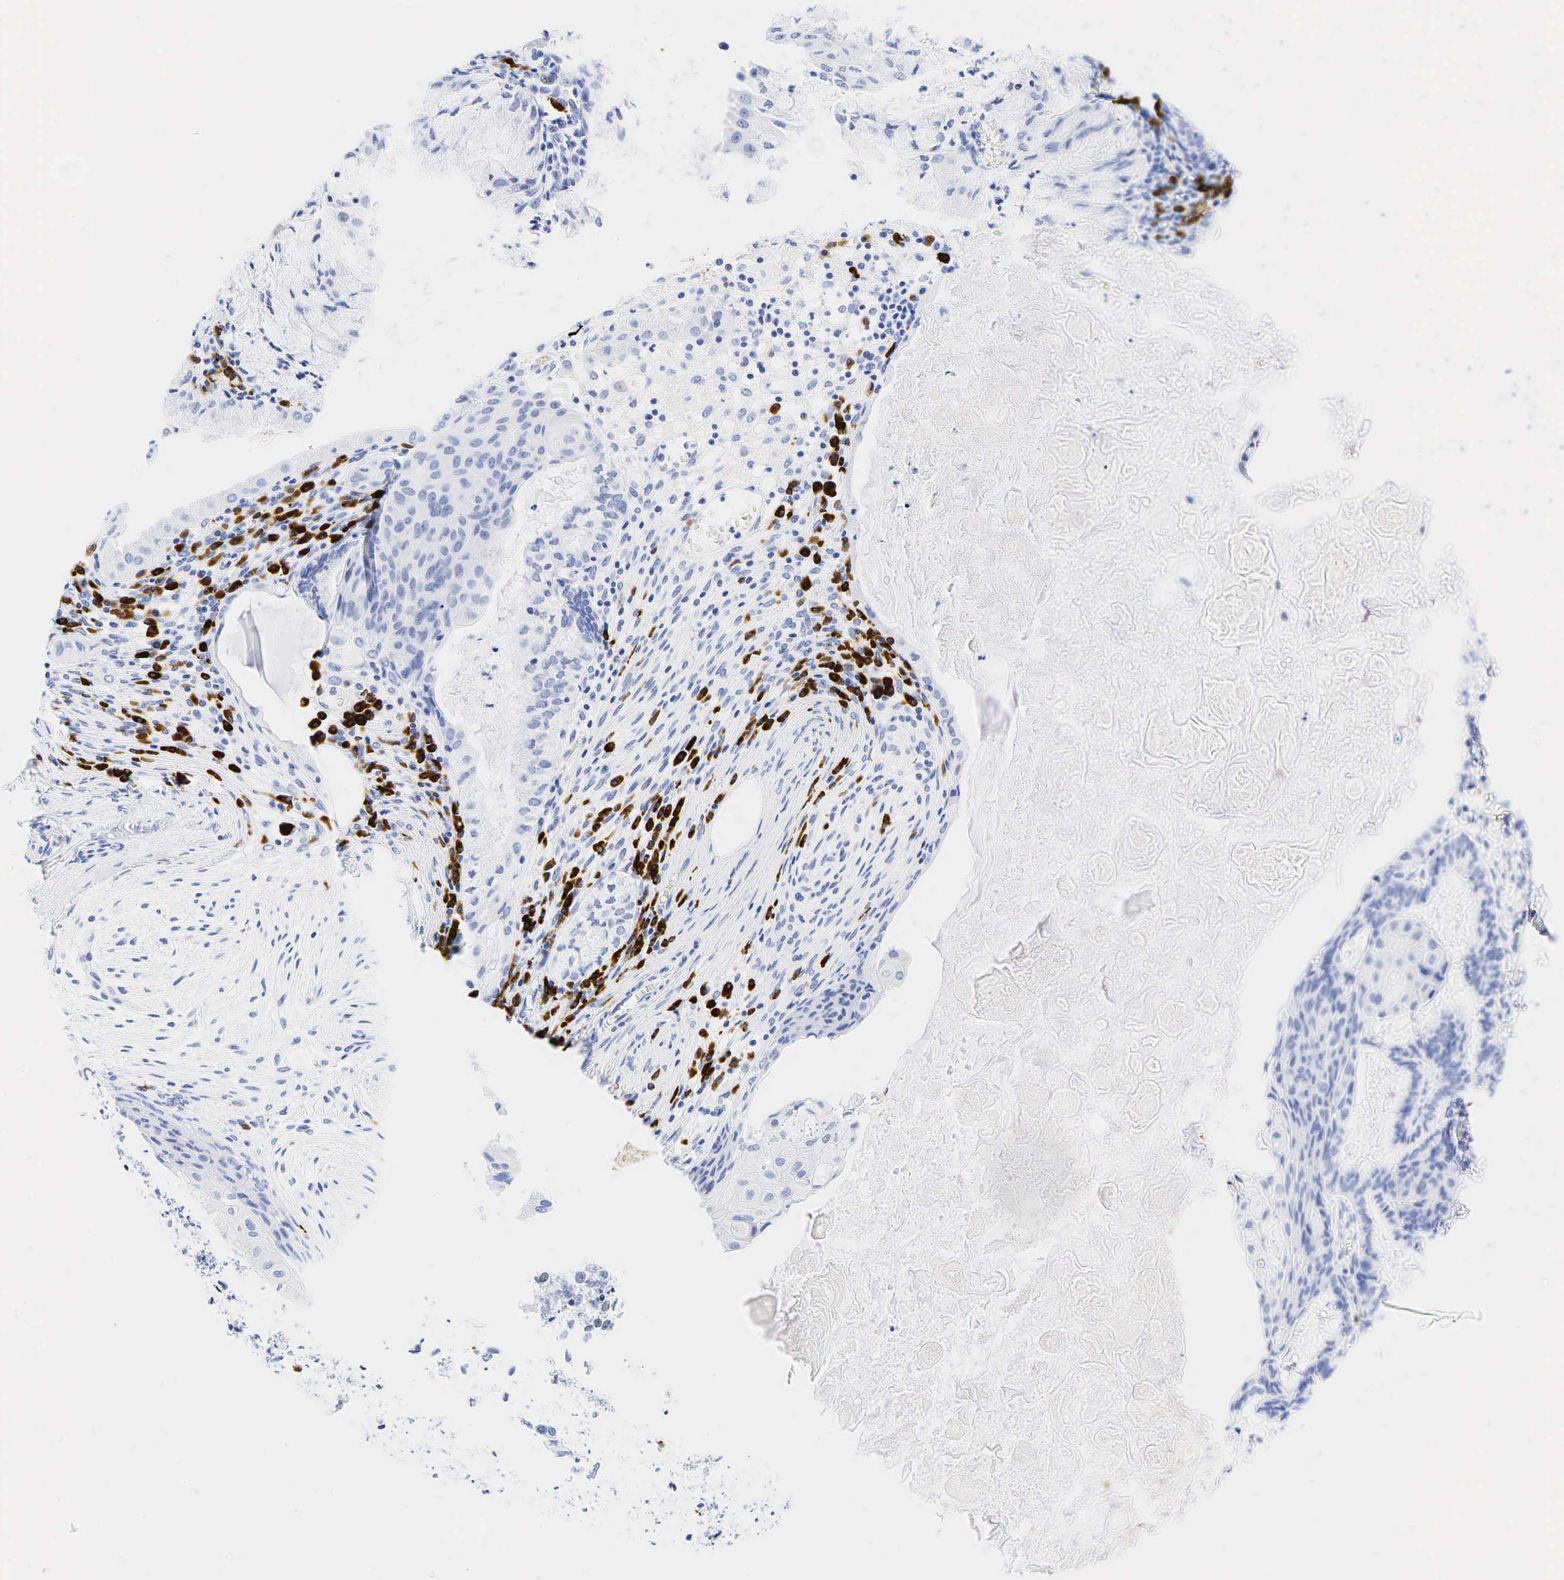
{"staining": {"intensity": "negative", "quantity": "none", "location": "none"}, "tissue": "endometrial cancer", "cell_type": "Tumor cells", "image_type": "cancer", "snomed": [{"axis": "morphology", "description": "Adenocarcinoma, NOS"}, {"axis": "topography", "description": "Endometrium"}], "caption": "This is a photomicrograph of immunohistochemistry (IHC) staining of endometrial adenocarcinoma, which shows no positivity in tumor cells.", "gene": "CD79A", "patient": {"sex": "female", "age": 79}}